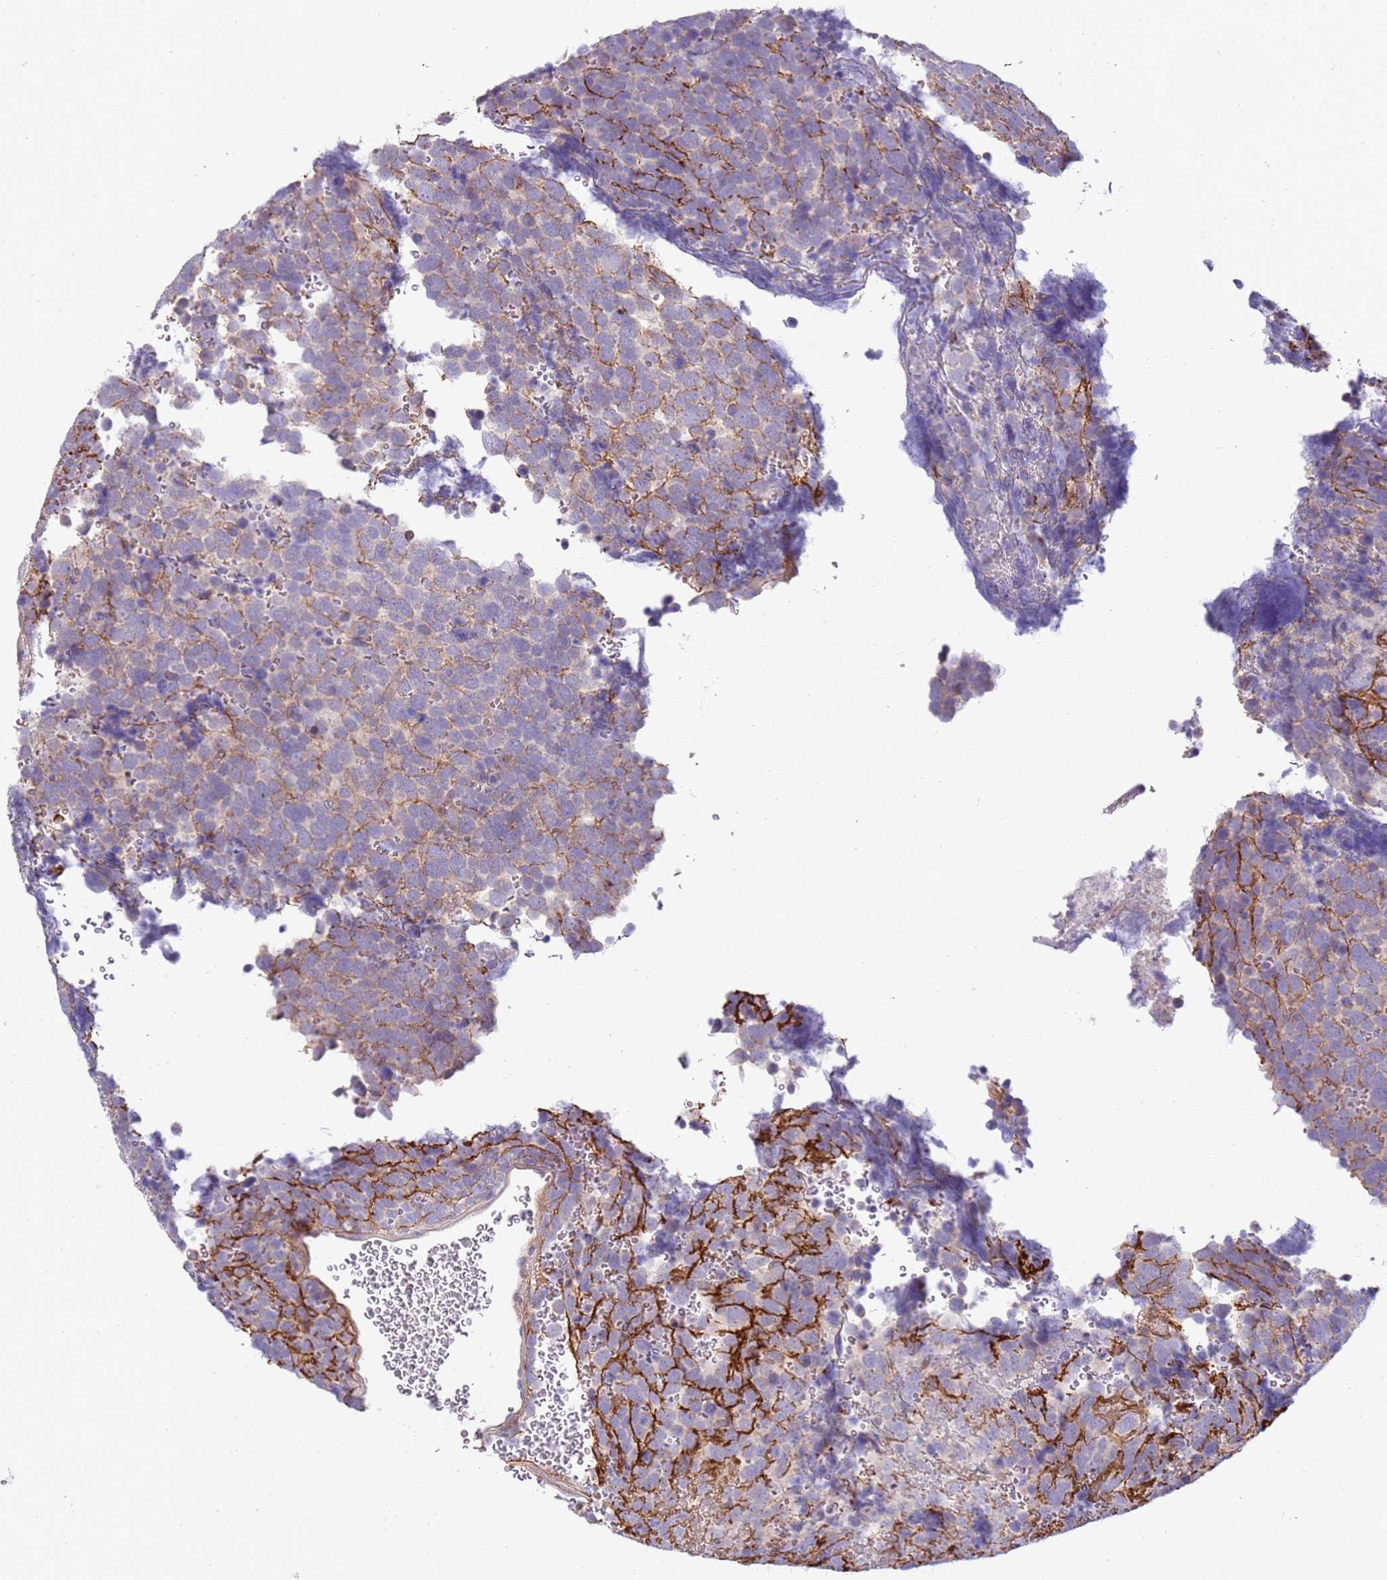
{"staining": {"intensity": "weak", "quantity": "<25%", "location": "cytoplasmic/membranous"}, "tissue": "urothelial cancer", "cell_type": "Tumor cells", "image_type": "cancer", "snomed": [{"axis": "morphology", "description": "Urothelial carcinoma, High grade"}, {"axis": "topography", "description": "Urinary bladder"}], "caption": "DAB (3,3'-diaminobenzidine) immunohistochemical staining of human urothelial cancer reveals no significant staining in tumor cells.", "gene": "STK25", "patient": {"sex": "female", "age": 82}}